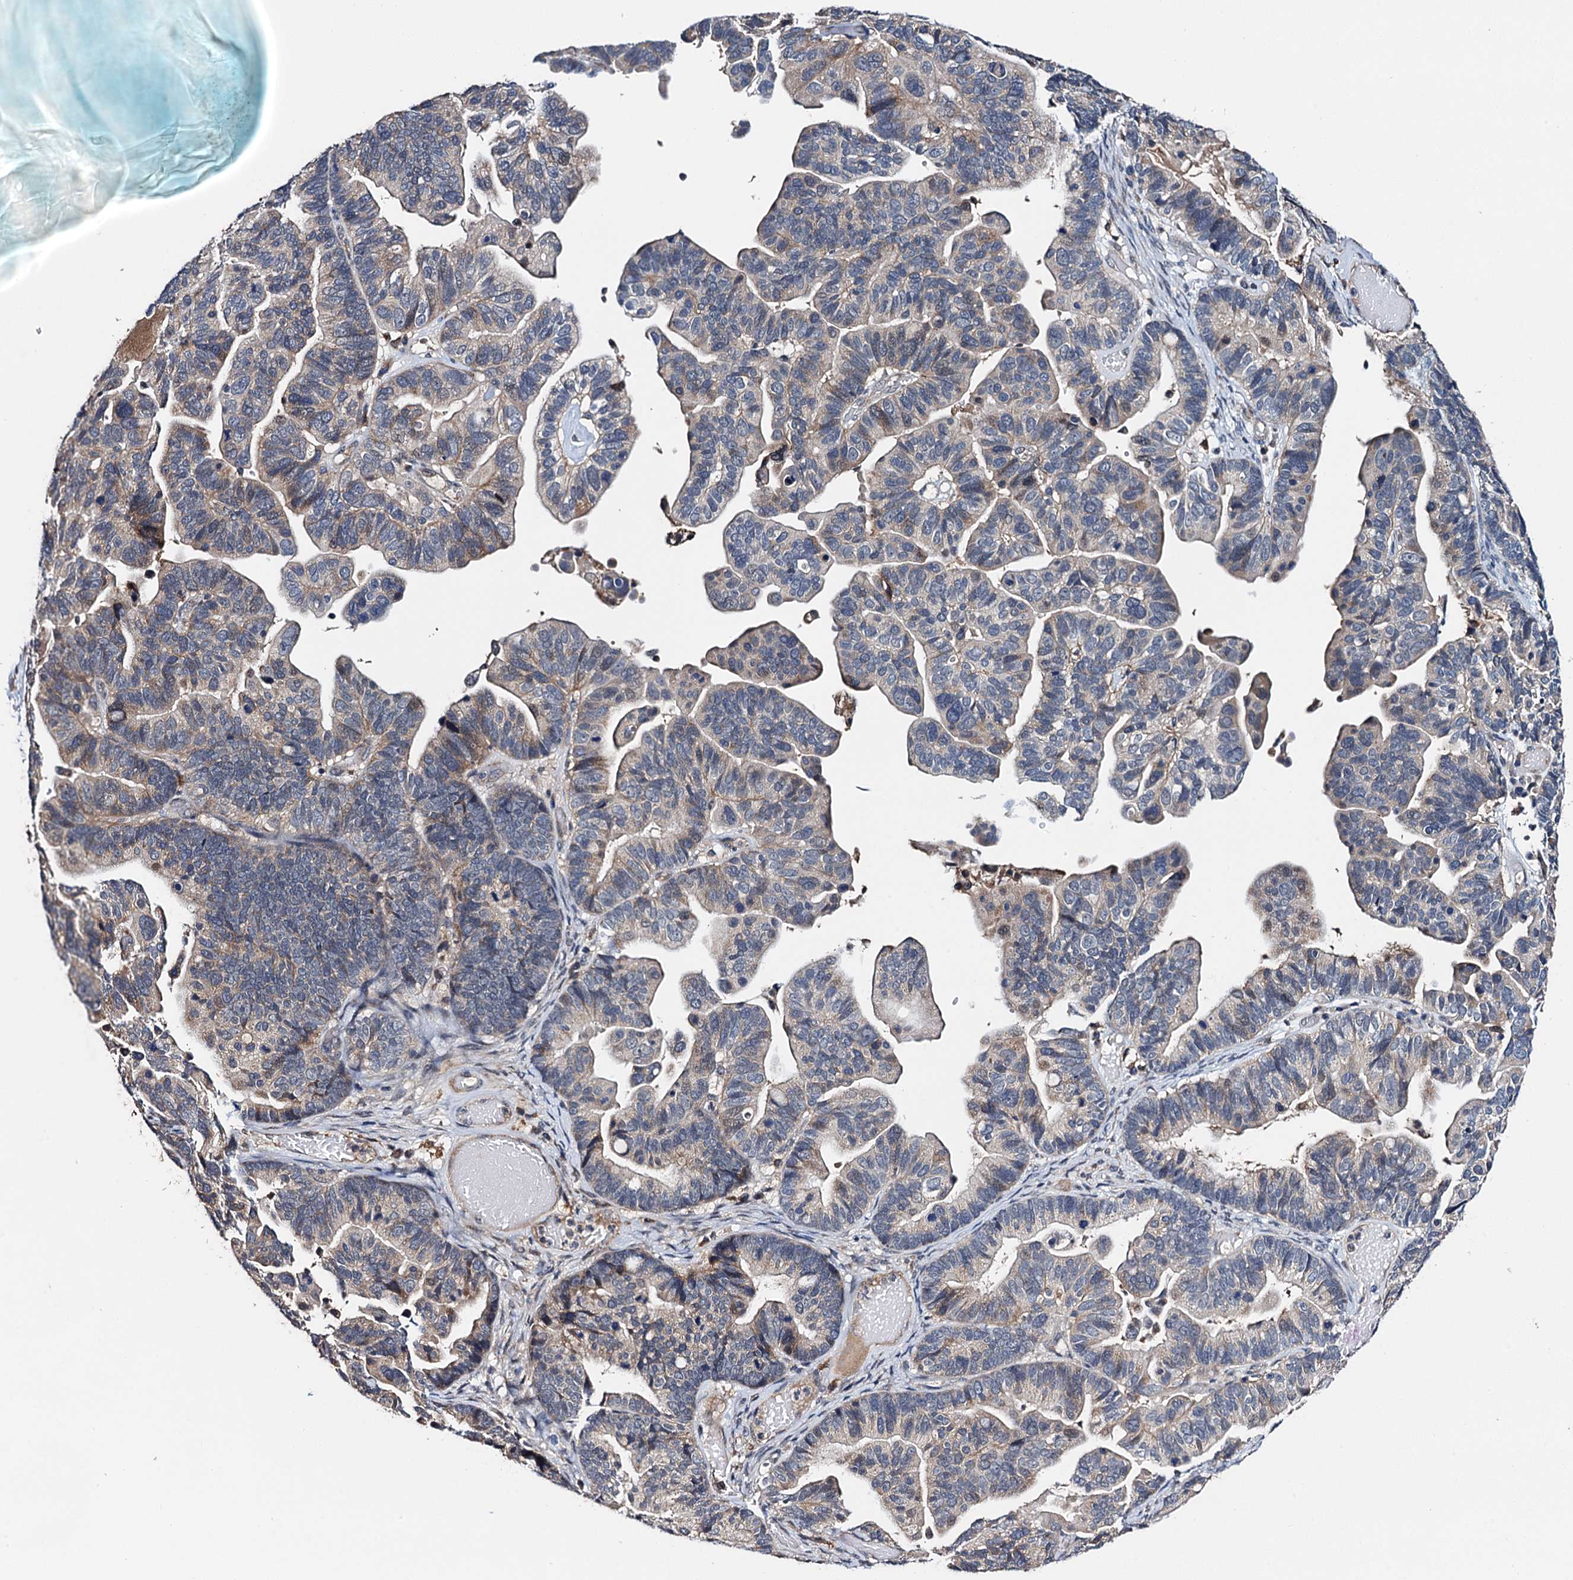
{"staining": {"intensity": "weak", "quantity": "<25%", "location": "cytoplasmic/membranous"}, "tissue": "ovarian cancer", "cell_type": "Tumor cells", "image_type": "cancer", "snomed": [{"axis": "morphology", "description": "Cystadenocarcinoma, serous, NOS"}, {"axis": "topography", "description": "Ovary"}], "caption": "Tumor cells are negative for brown protein staining in serous cystadenocarcinoma (ovarian). Nuclei are stained in blue.", "gene": "ZNF606", "patient": {"sex": "female", "age": 56}}